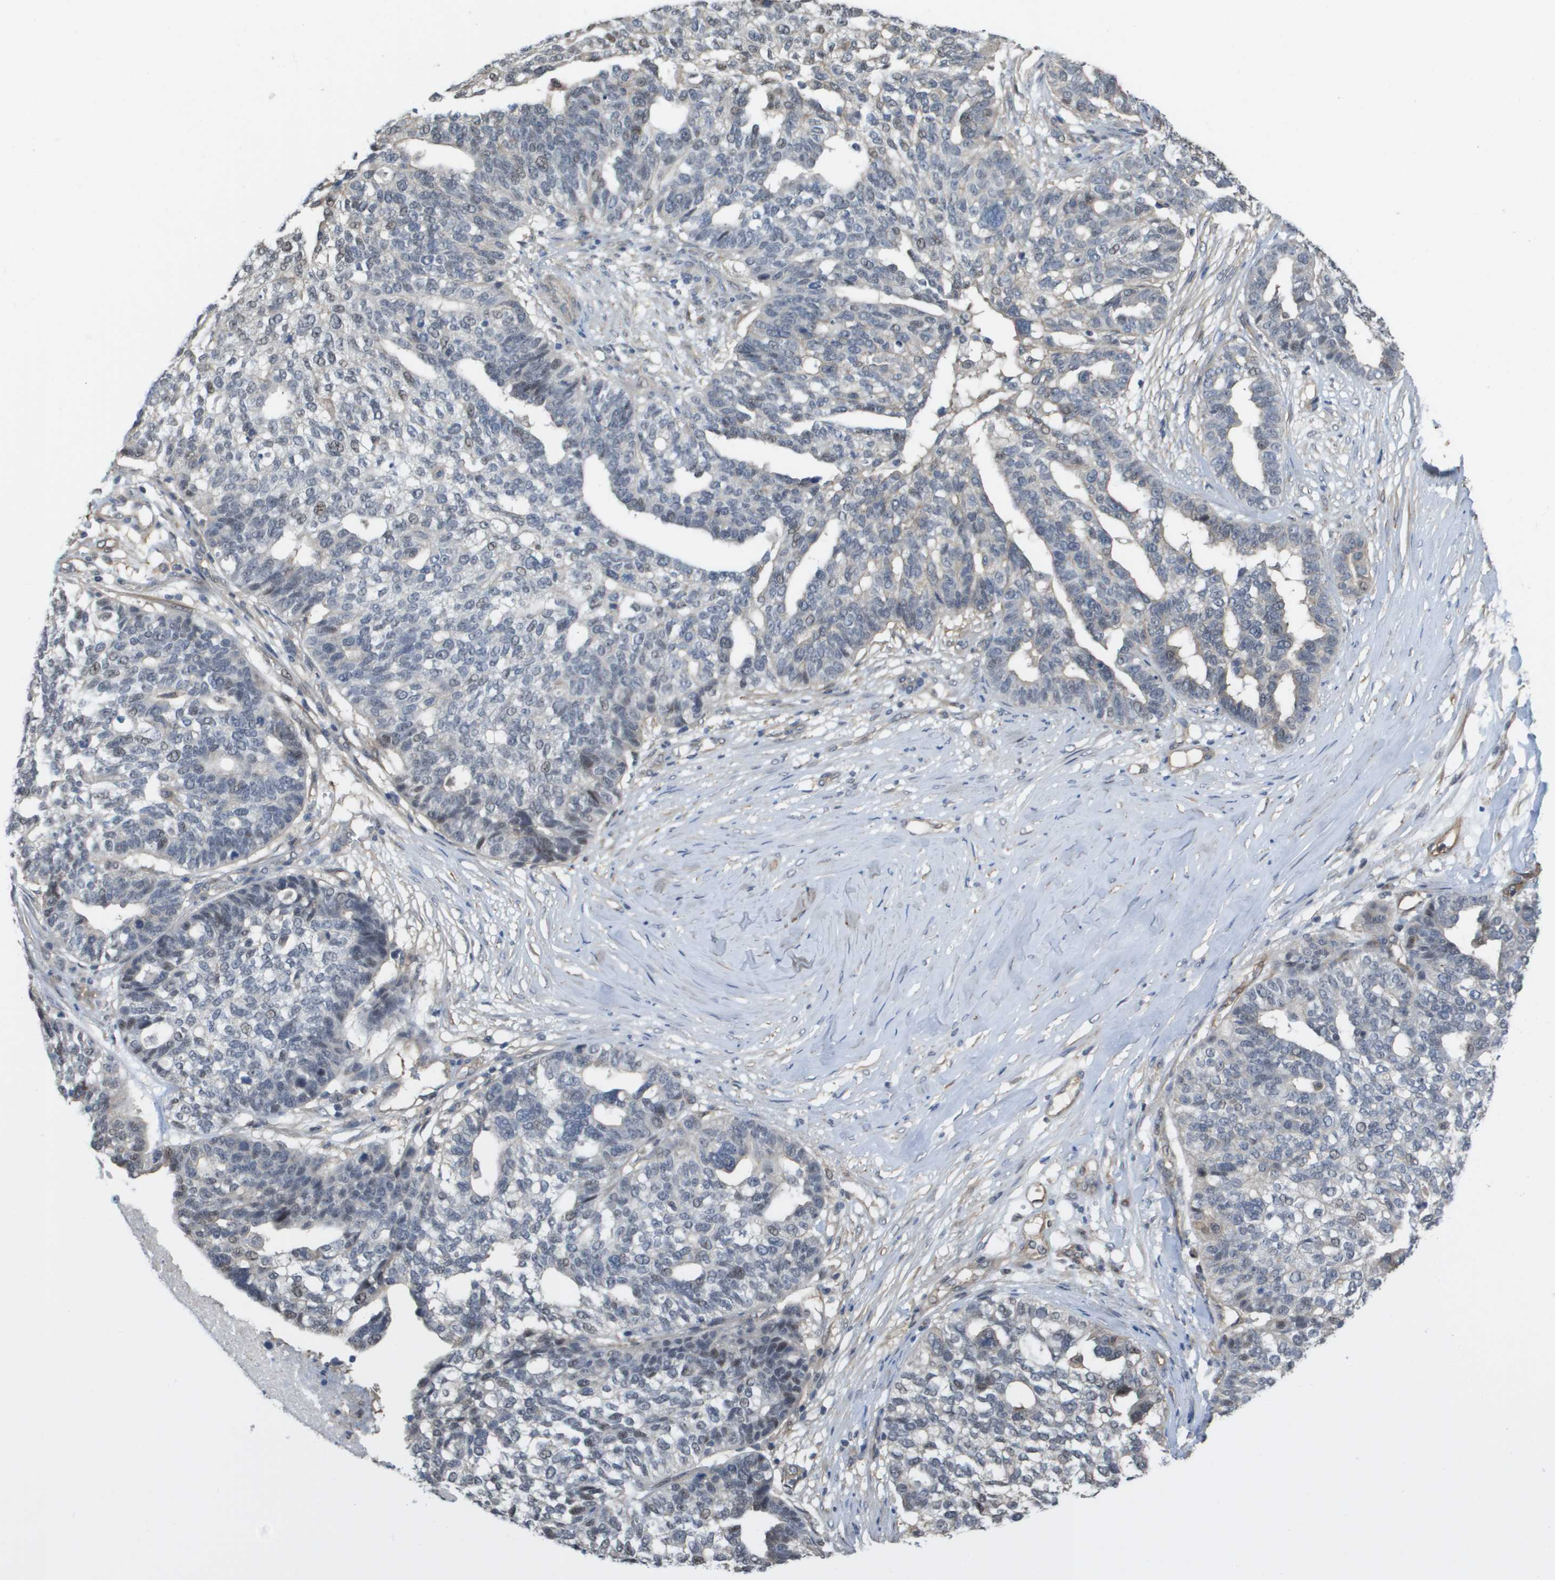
{"staining": {"intensity": "negative", "quantity": "none", "location": "none"}, "tissue": "ovarian cancer", "cell_type": "Tumor cells", "image_type": "cancer", "snomed": [{"axis": "morphology", "description": "Cystadenocarcinoma, serous, NOS"}, {"axis": "topography", "description": "Ovary"}], "caption": "Tumor cells show no significant expression in ovarian cancer (serous cystadenocarcinoma).", "gene": "RNF112", "patient": {"sex": "female", "age": 59}}